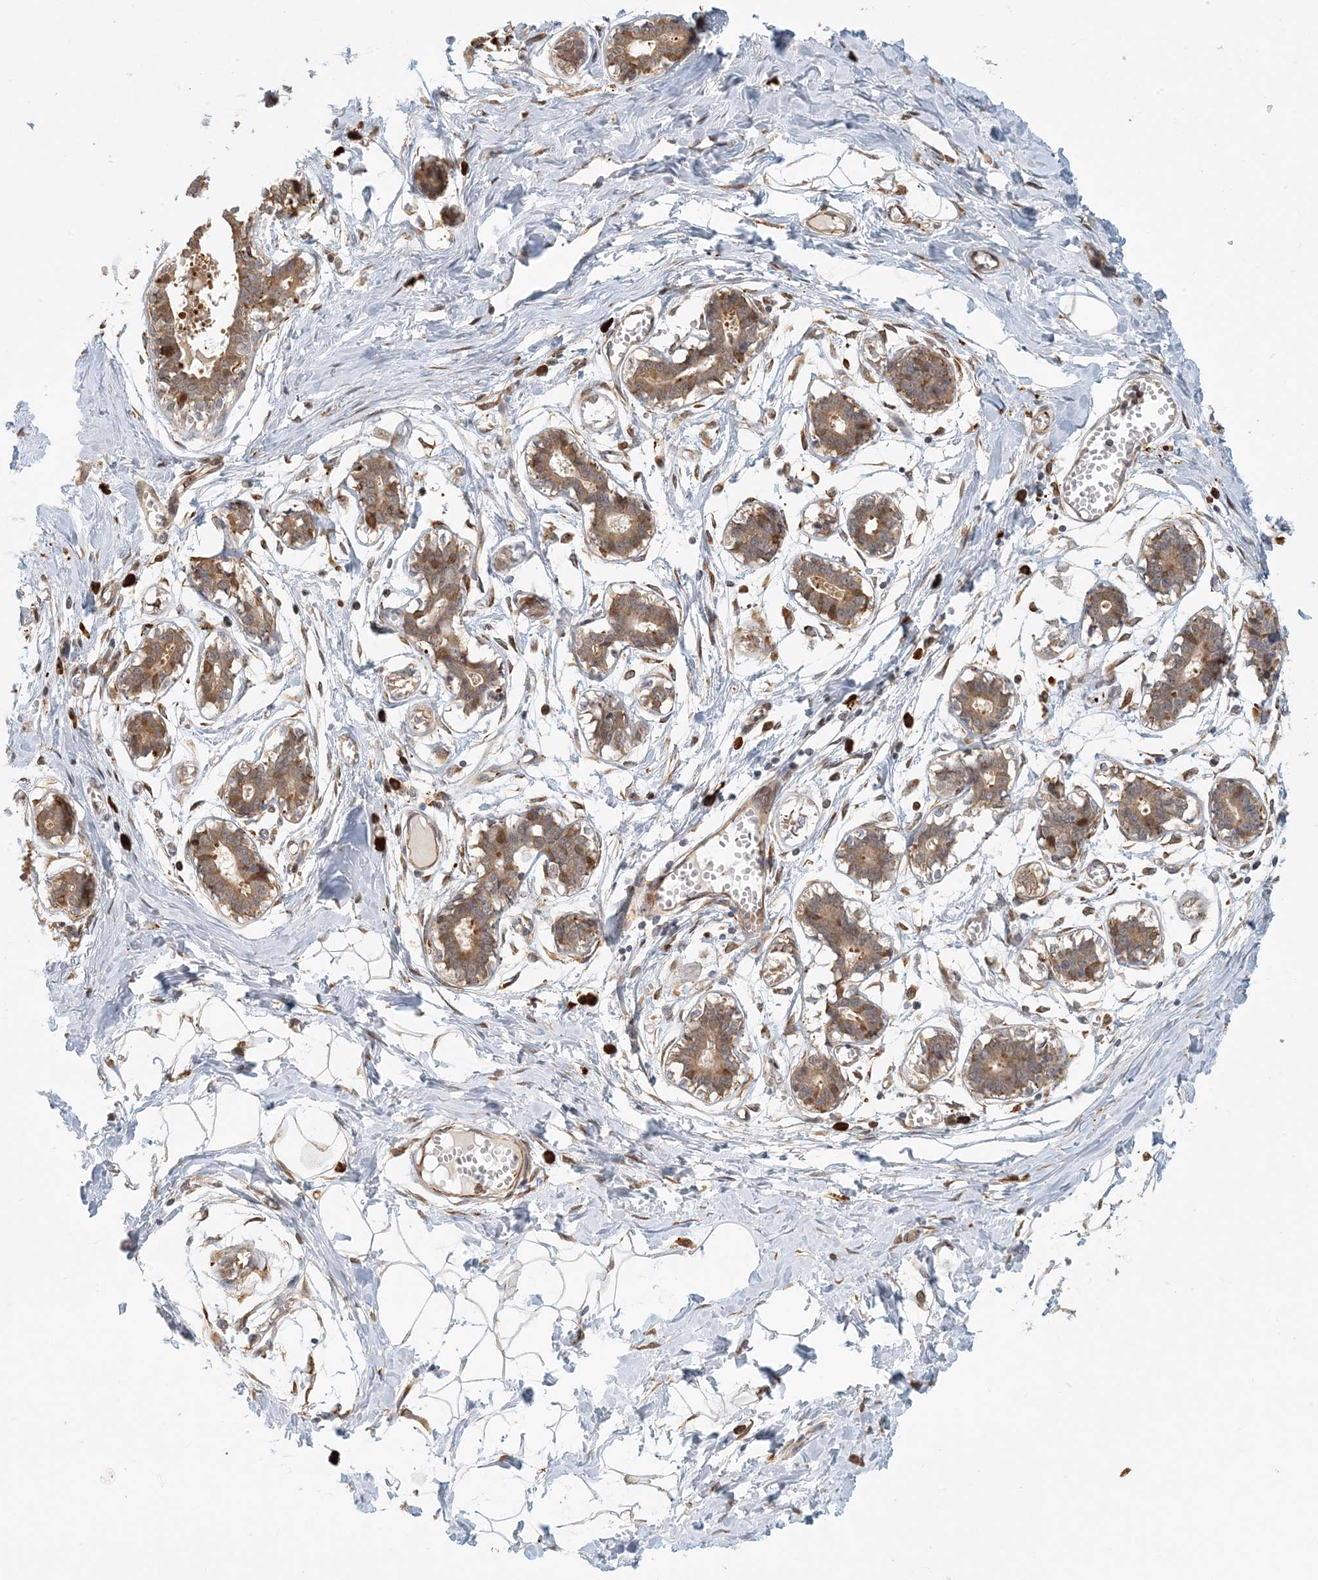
{"staining": {"intensity": "moderate", "quantity": "<25%", "location": "cytoplasmic/membranous"}, "tissue": "breast", "cell_type": "Adipocytes", "image_type": "normal", "snomed": [{"axis": "morphology", "description": "Normal tissue, NOS"}, {"axis": "topography", "description": "Breast"}], "caption": "IHC histopathology image of benign human breast stained for a protein (brown), which demonstrates low levels of moderate cytoplasmic/membranous staining in about <25% of adipocytes.", "gene": "HNMT", "patient": {"sex": "female", "age": 27}}